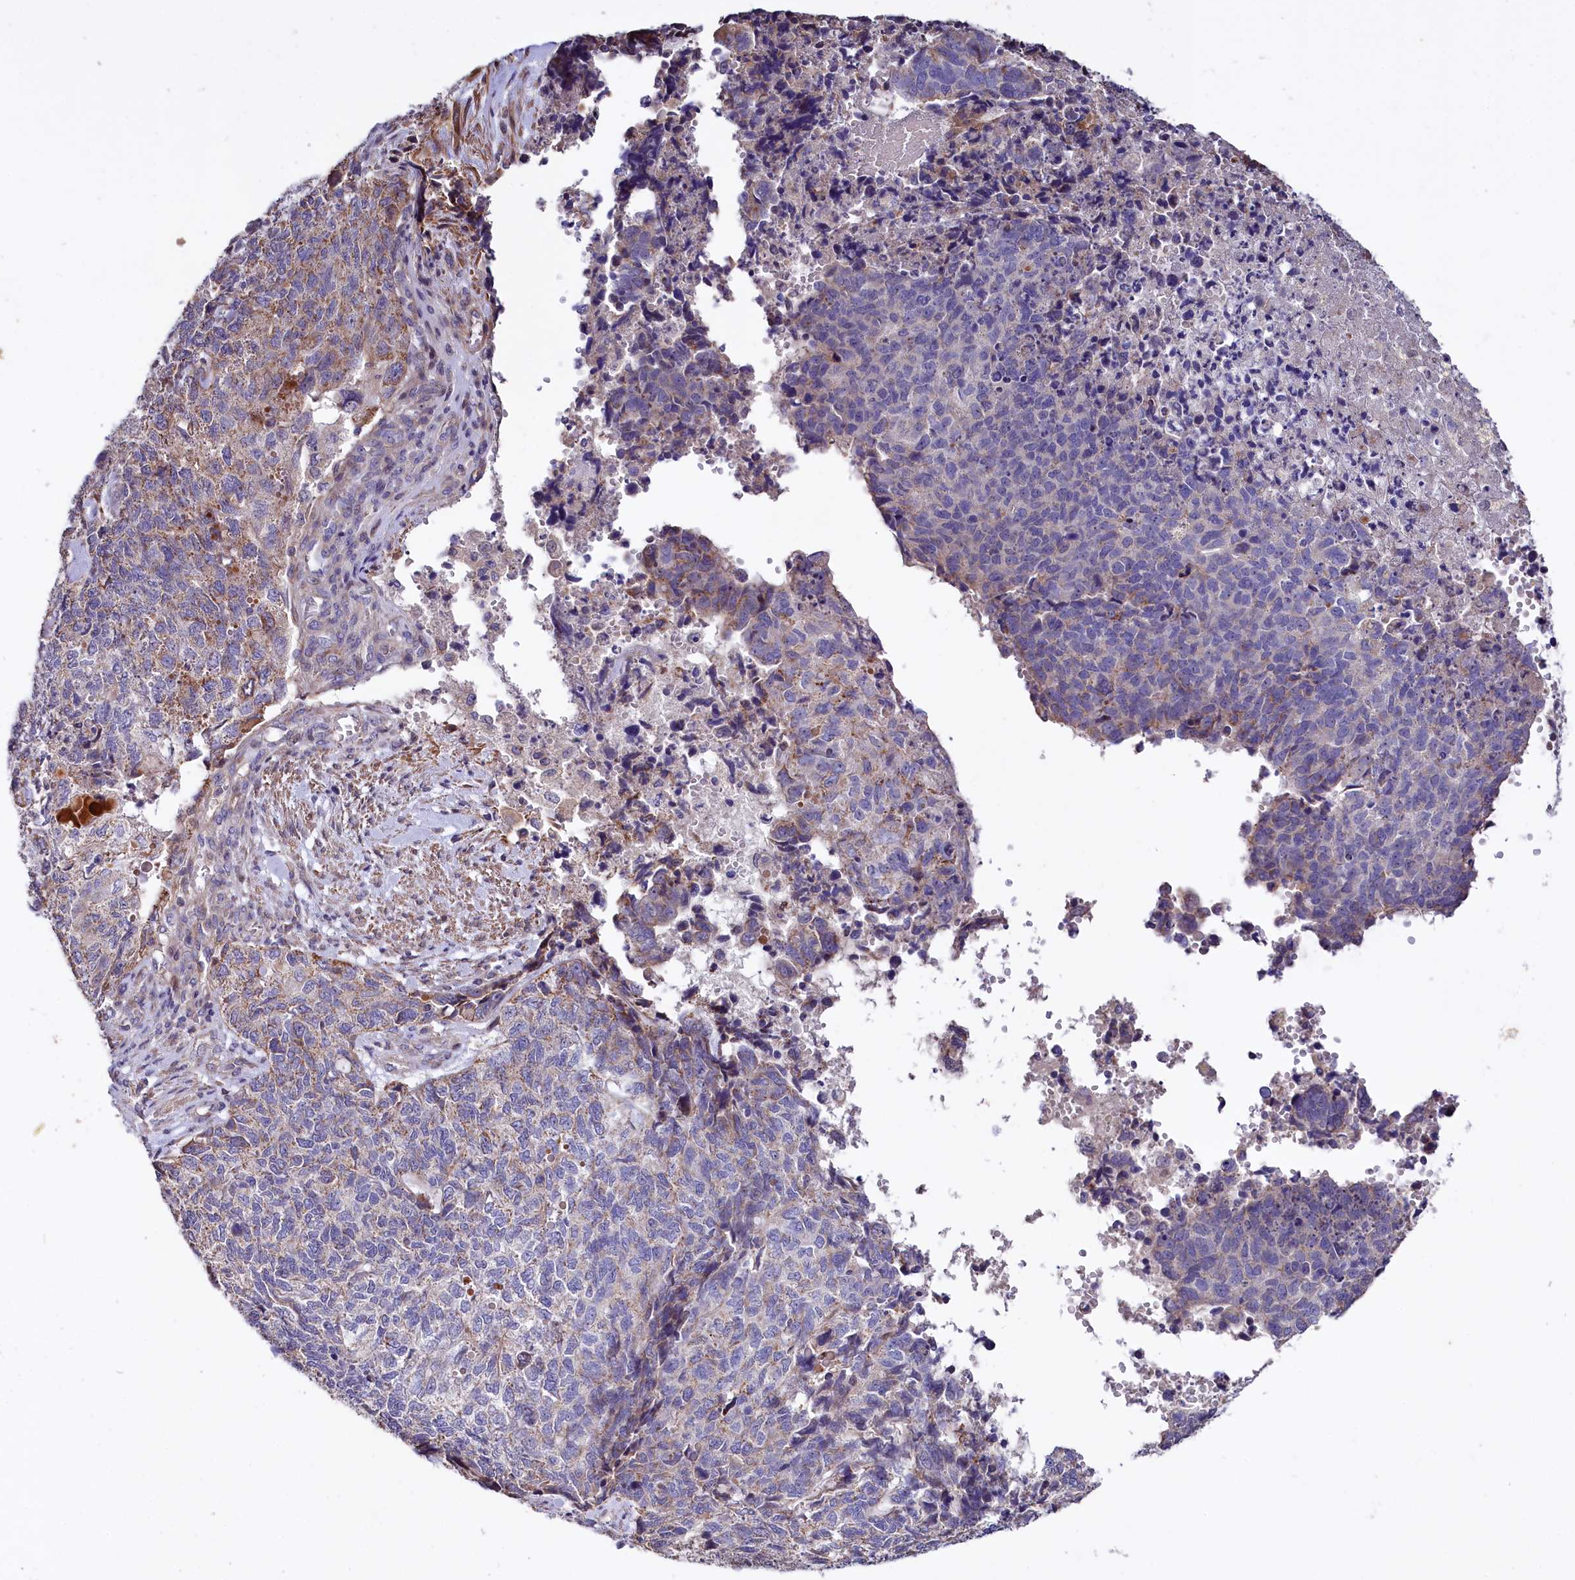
{"staining": {"intensity": "weak", "quantity": "25%-75%", "location": "cytoplasmic/membranous"}, "tissue": "cervical cancer", "cell_type": "Tumor cells", "image_type": "cancer", "snomed": [{"axis": "morphology", "description": "Squamous cell carcinoma, NOS"}, {"axis": "topography", "description": "Cervix"}], "caption": "There is low levels of weak cytoplasmic/membranous positivity in tumor cells of squamous cell carcinoma (cervical), as demonstrated by immunohistochemical staining (brown color).", "gene": "RPUSD3", "patient": {"sex": "female", "age": 63}}